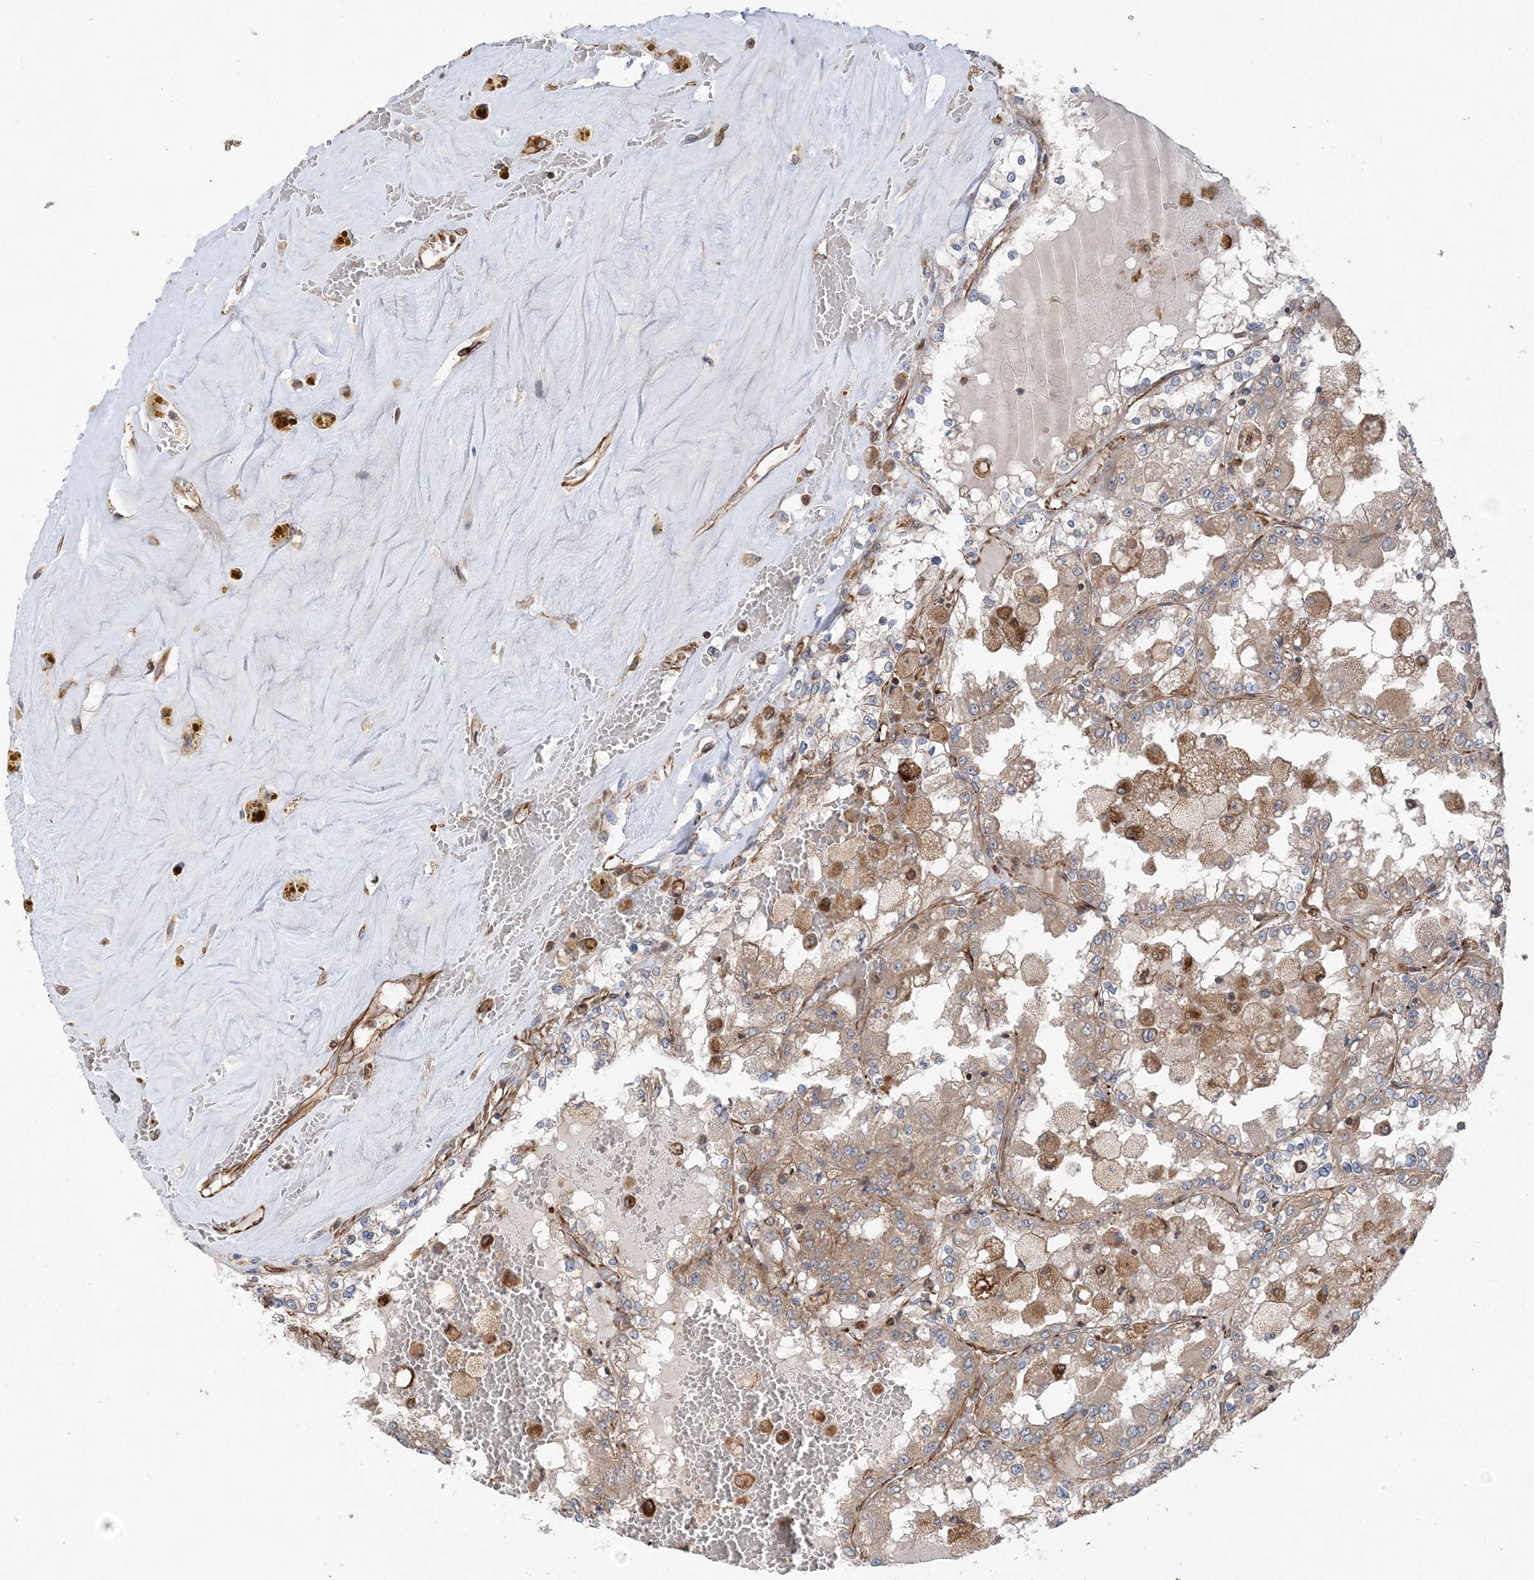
{"staining": {"intensity": "weak", "quantity": "25%-75%", "location": "cytoplasmic/membranous"}, "tissue": "renal cancer", "cell_type": "Tumor cells", "image_type": "cancer", "snomed": [{"axis": "morphology", "description": "Adenocarcinoma, NOS"}, {"axis": "topography", "description": "Kidney"}], "caption": "Immunohistochemical staining of renal cancer exhibits low levels of weak cytoplasmic/membranous protein staining in approximately 25%-75% of tumor cells. The staining was performed using DAB (3,3'-diaminobenzidine), with brown indicating positive protein expression. Nuclei are stained blue with hematoxylin.", "gene": "FAM114A2", "patient": {"sex": "female", "age": 56}}